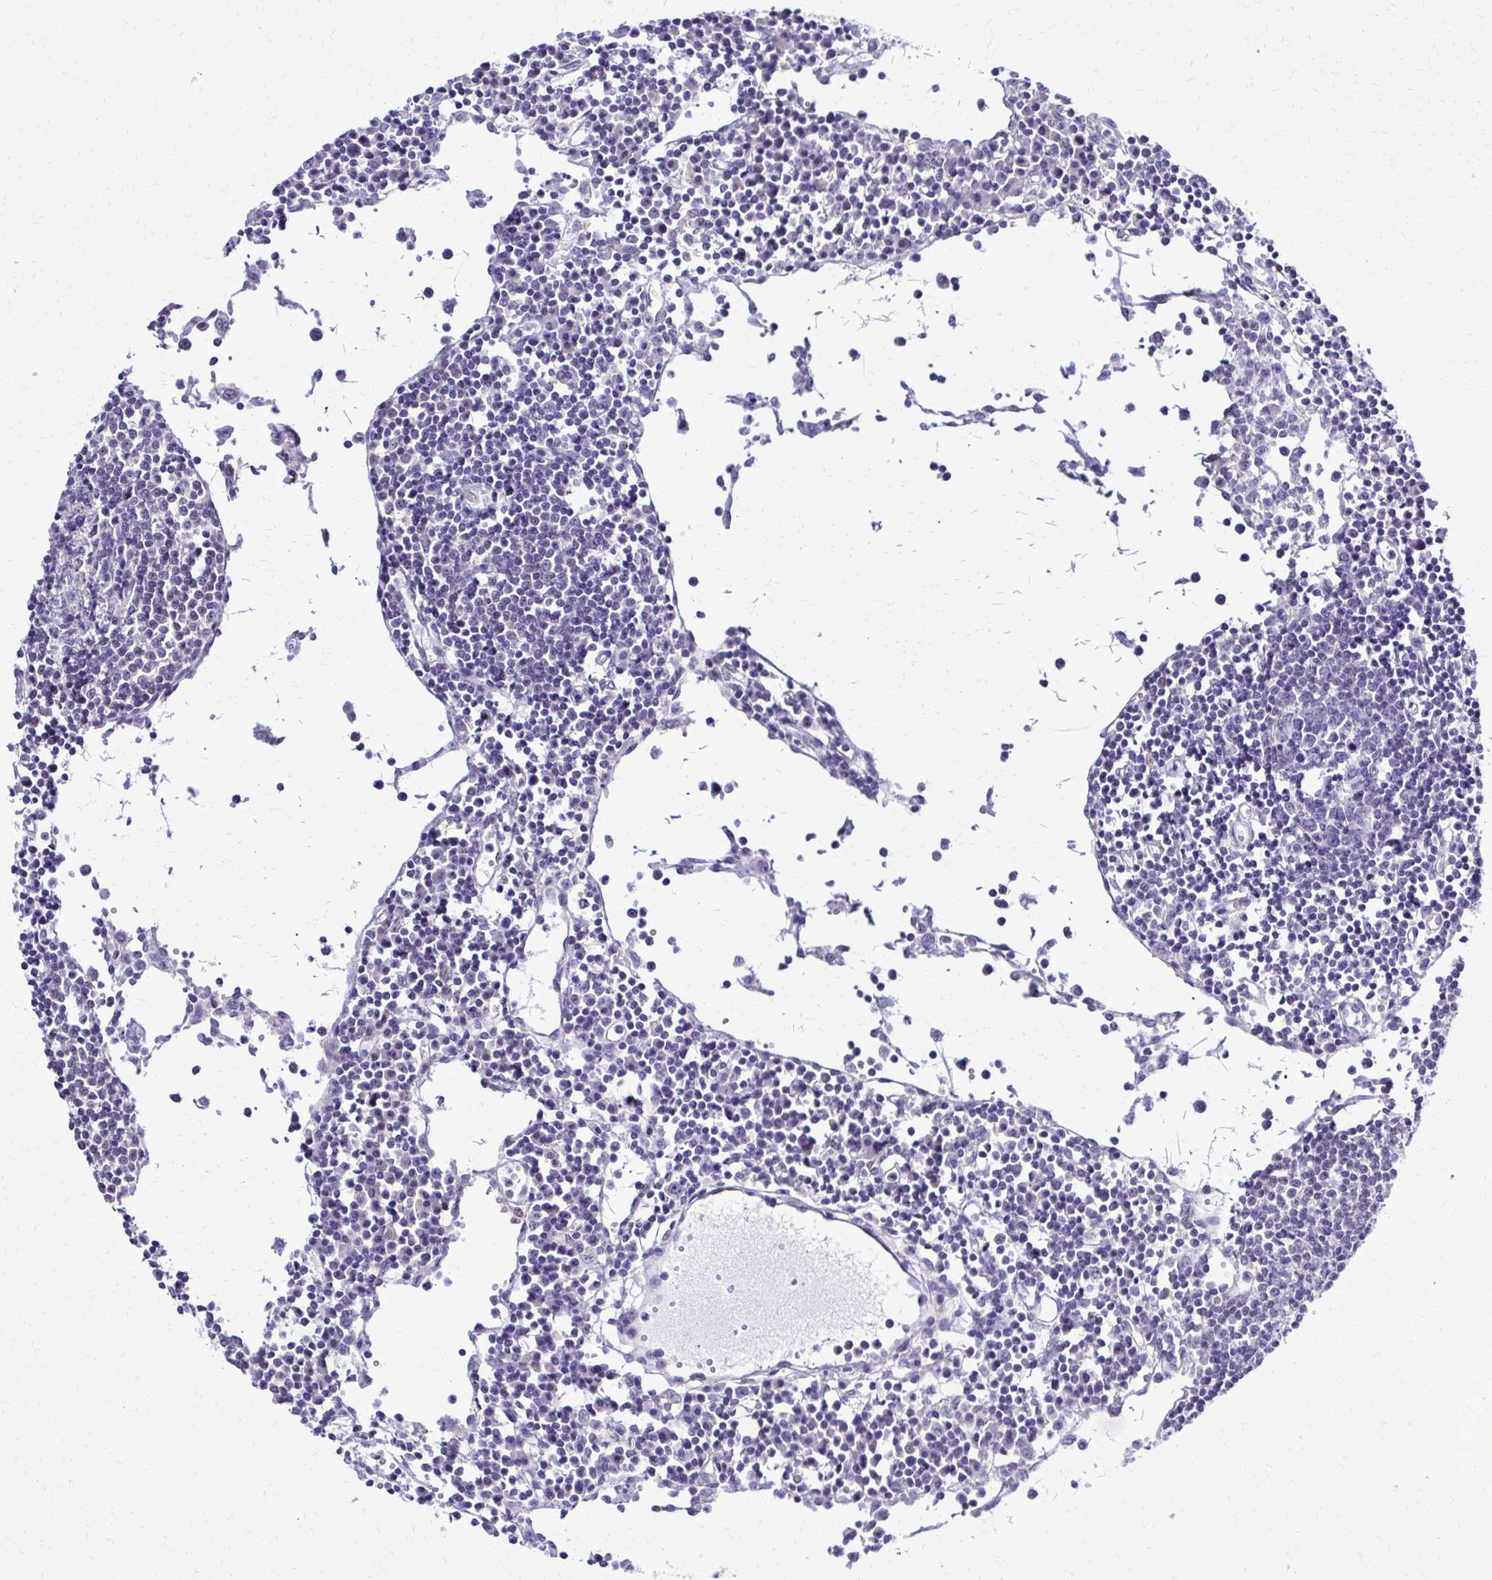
{"staining": {"intensity": "negative", "quantity": "none", "location": "none"}, "tissue": "lymph node", "cell_type": "Germinal center cells", "image_type": "normal", "snomed": [{"axis": "morphology", "description": "Normal tissue, NOS"}, {"axis": "topography", "description": "Lymph node"}], "caption": "Immunohistochemistry (IHC) image of normal lymph node: human lymph node stained with DAB shows no significant protein staining in germinal center cells. Nuclei are stained in blue.", "gene": "RASL11B", "patient": {"sex": "female", "age": 78}}